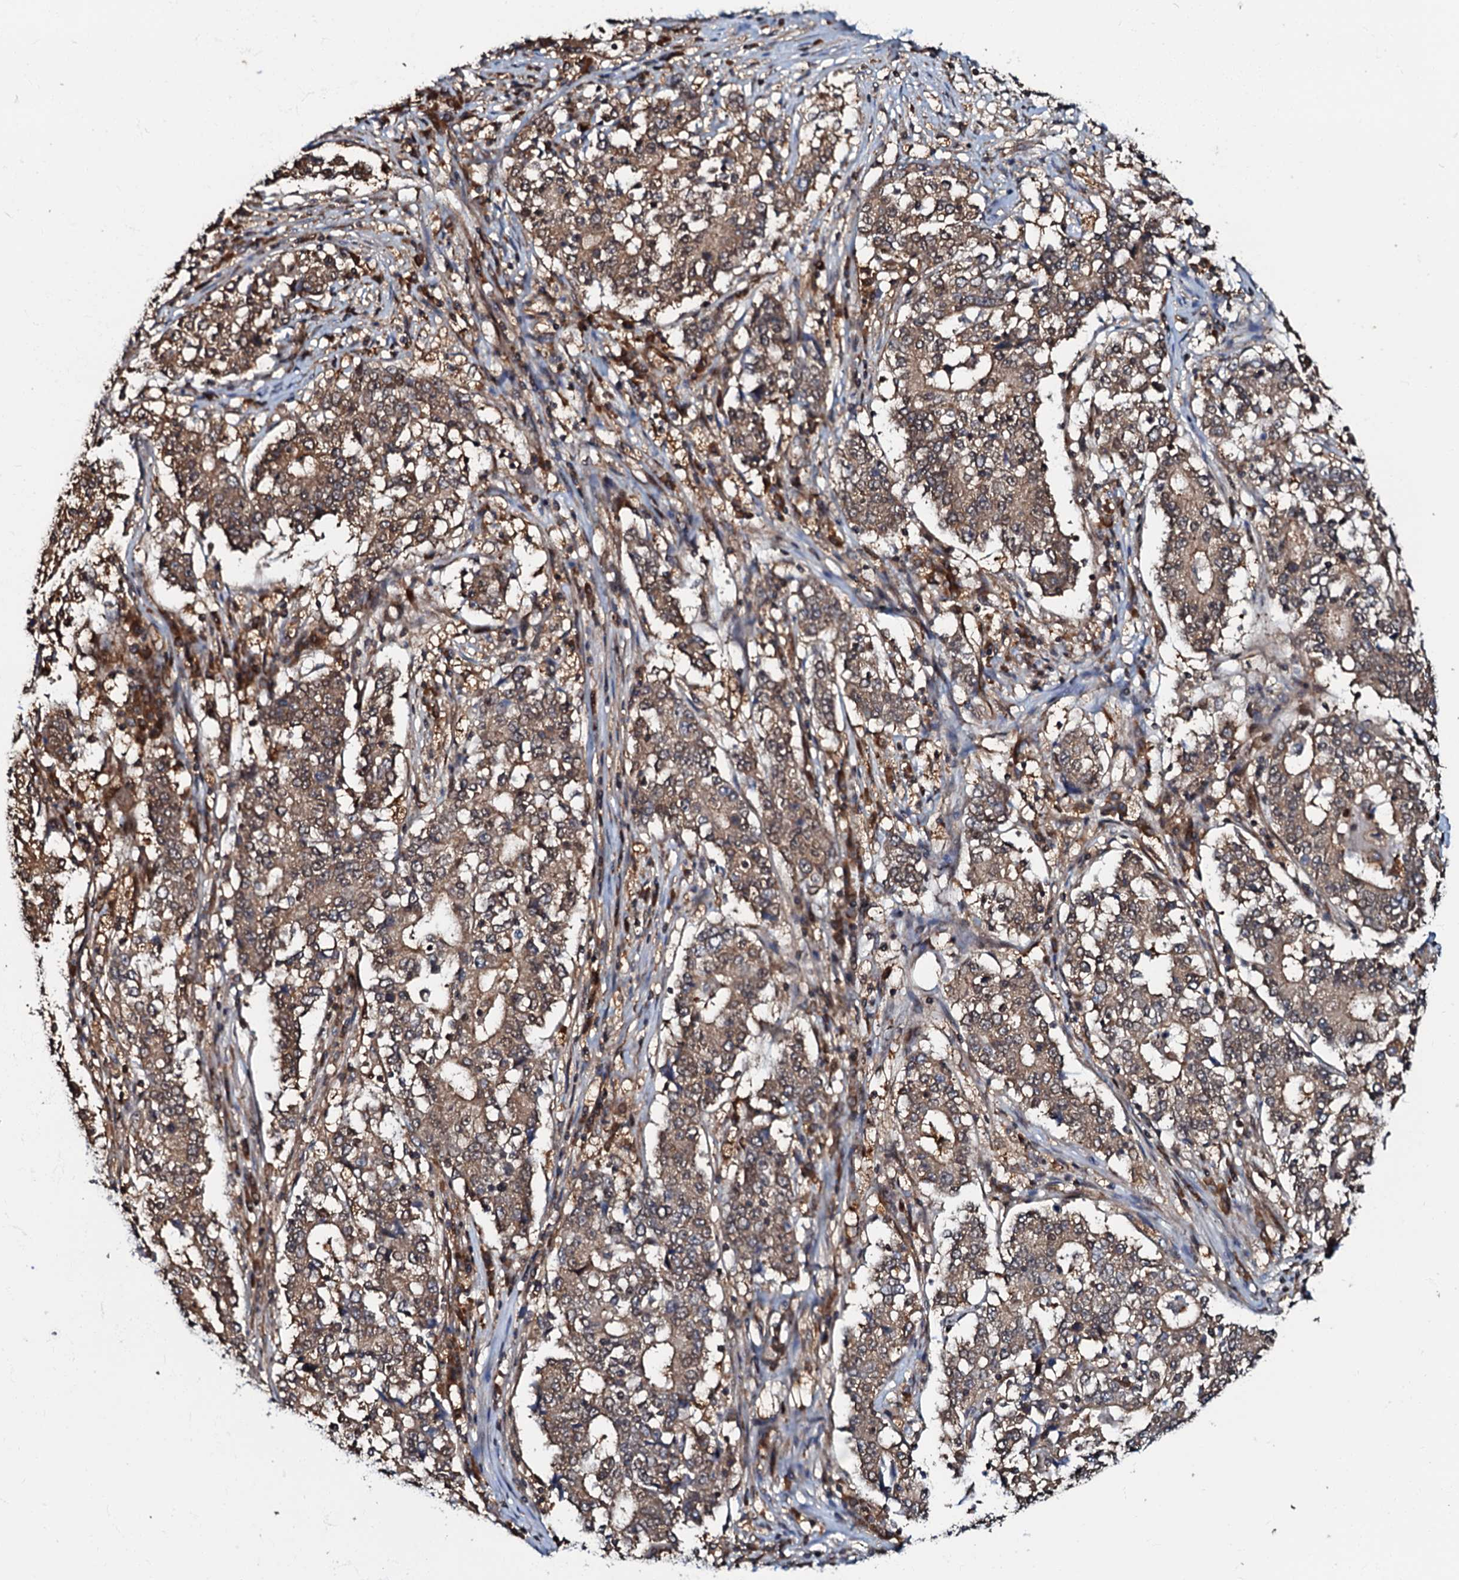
{"staining": {"intensity": "moderate", "quantity": "25%-75%", "location": "cytoplasmic/membranous"}, "tissue": "stomach cancer", "cell_type": "Tumor cells", "image_type": "cancer", "snomed": [{"axis": "morphology", "description": "Adenocarcinoma, NOS"}, {"axis": "topography", "description": "Stomach"}], "caption": "Stomach cancer (adenocarcinoma) tissue exhibits moderate cytoplasmic/membranous staining in about 25%-75% of tumor cells, visualized by immunohistochemistry.", "gene": "OSBP", "patient": {"sex": "male", "age": 59}}